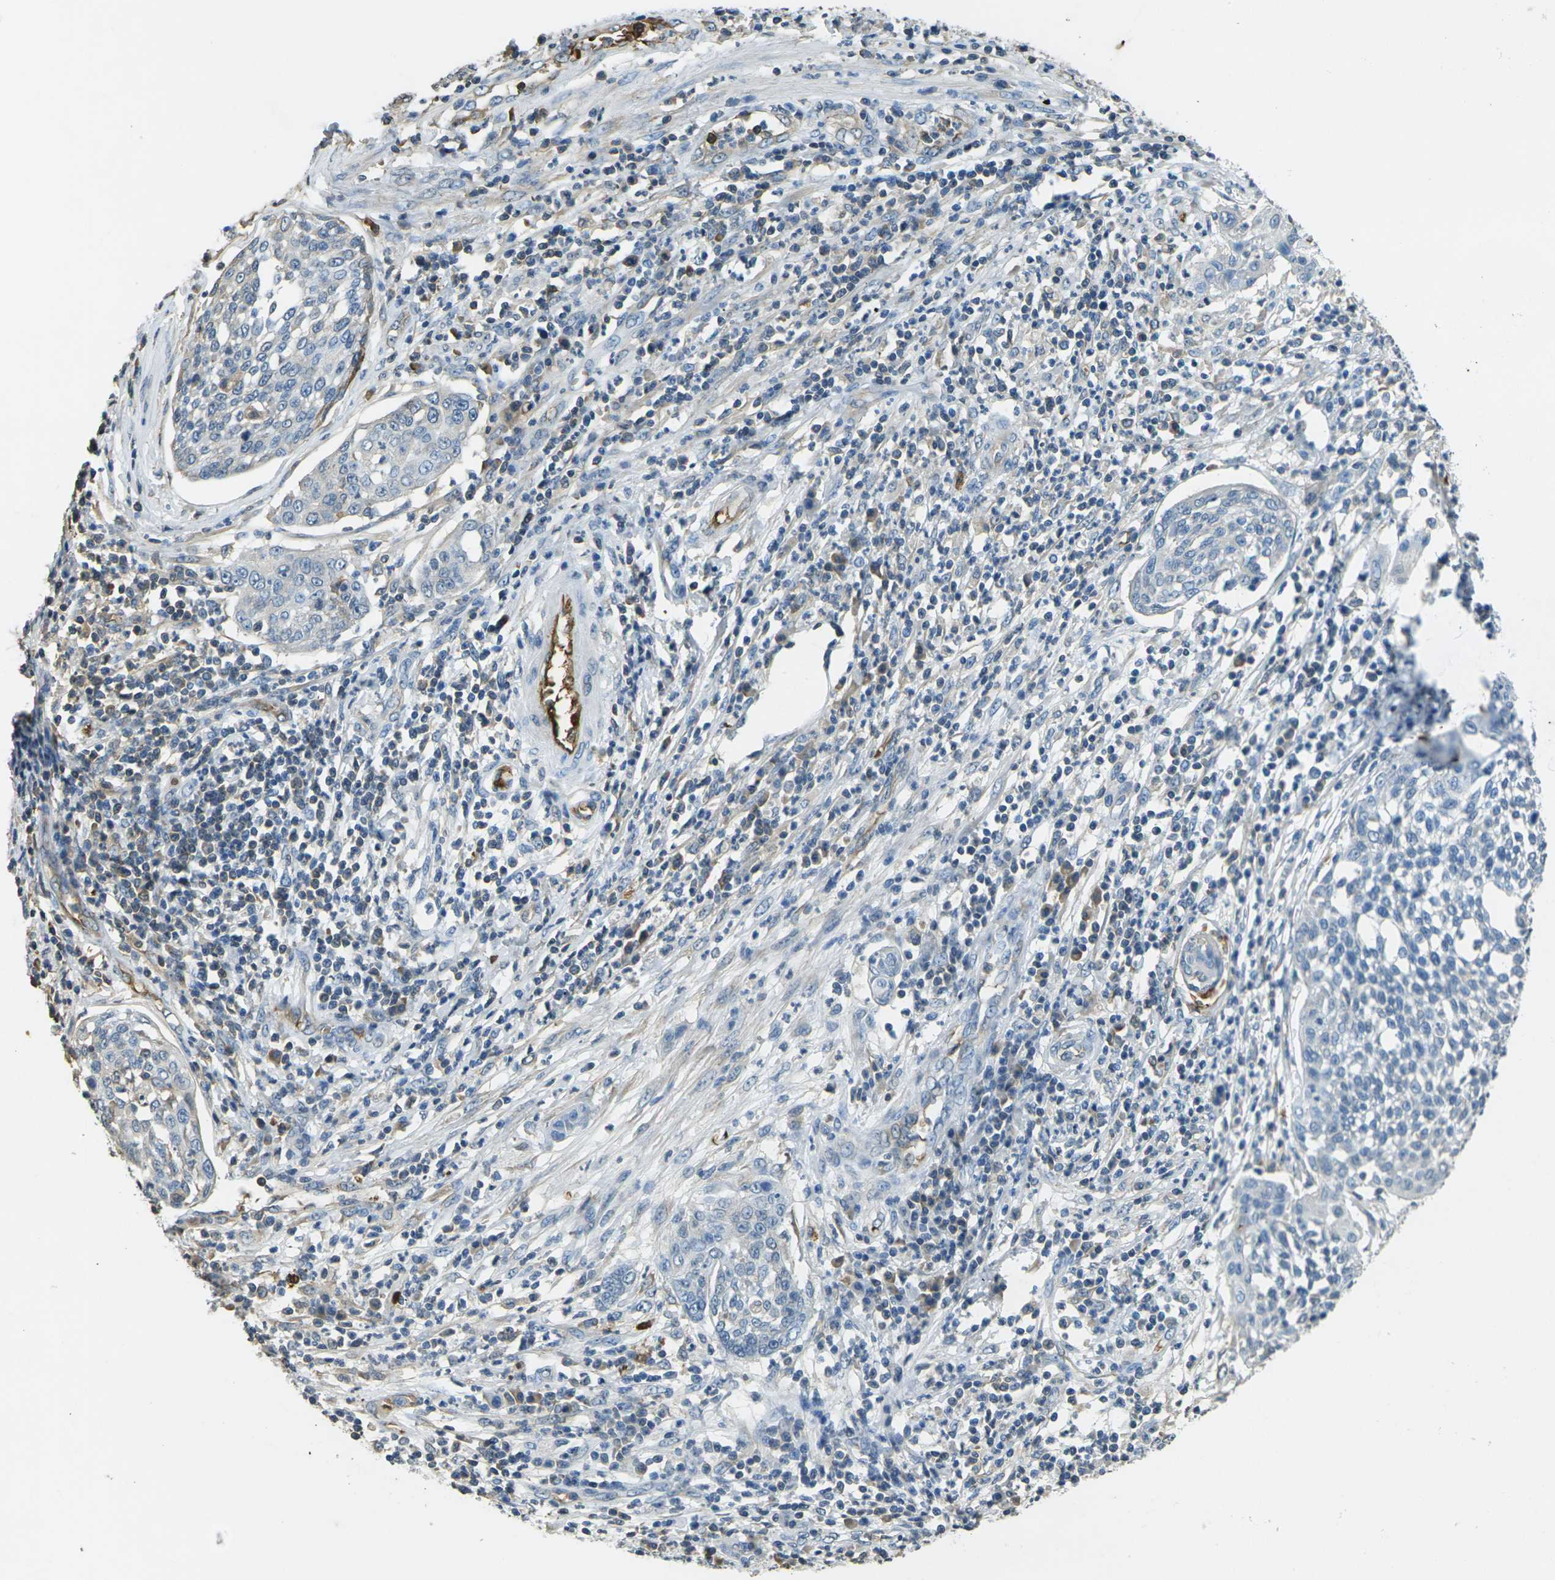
{"staining": {"intensity": "negative", "quantity": "none", "location": "none"}, "tissue": "cervical cancer", "cell_type": "Tumor cells", "image_type": "cancer", "snomed": [{"axis": "morphology", "description": "Squamous cell carcinoma, NOS"}, {"axis": "topography", "description": "Cervix"}], "caption": "The immunohistochemistry (IHC) histopathology image has no significant staining in tumor cells of cervical squamous cell carcinoma tissue.", "gene": "HBB", "patient": {"sex": "female", "age": 34}}